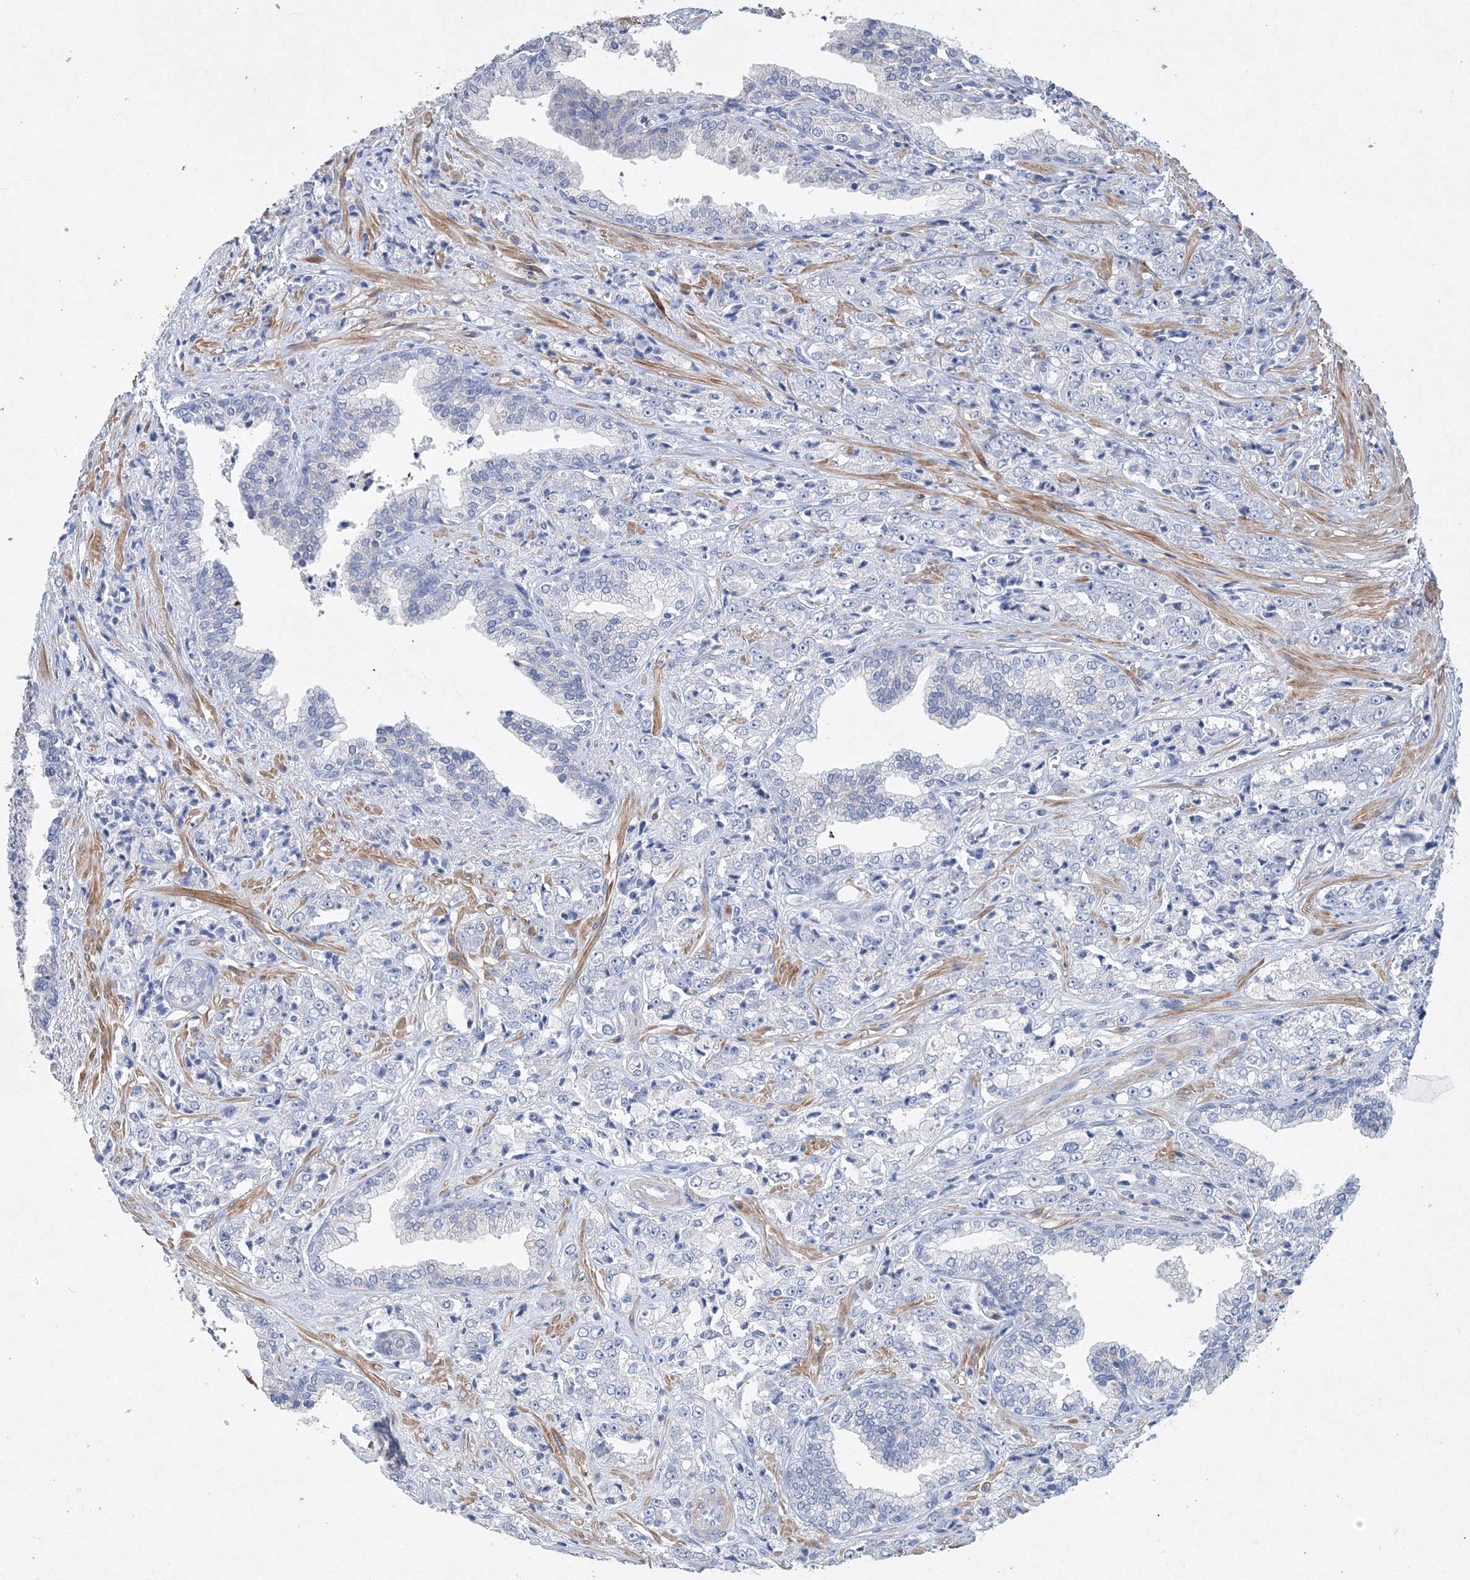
{"staining": {"intensity": "negative", "quantity": "none", "location": "none"}, "tissue": "prostate cancer", "cell_type": "Tumor cells", "image_type": "cancer", "snomed": [{"axis": "morphology", "description": "Adenocarcinoma, High grade"}, {"axis": "topography", "description": "Prostate"}], "caption": "Immunohistochemistry (IHC) image of human prostate adenocarcinoma (high-grade) stained for a protein (brown), which displays no staining in tumor cells.", "gene": "OSBPL6", "patient": {"sex": "male", "age": 71}}